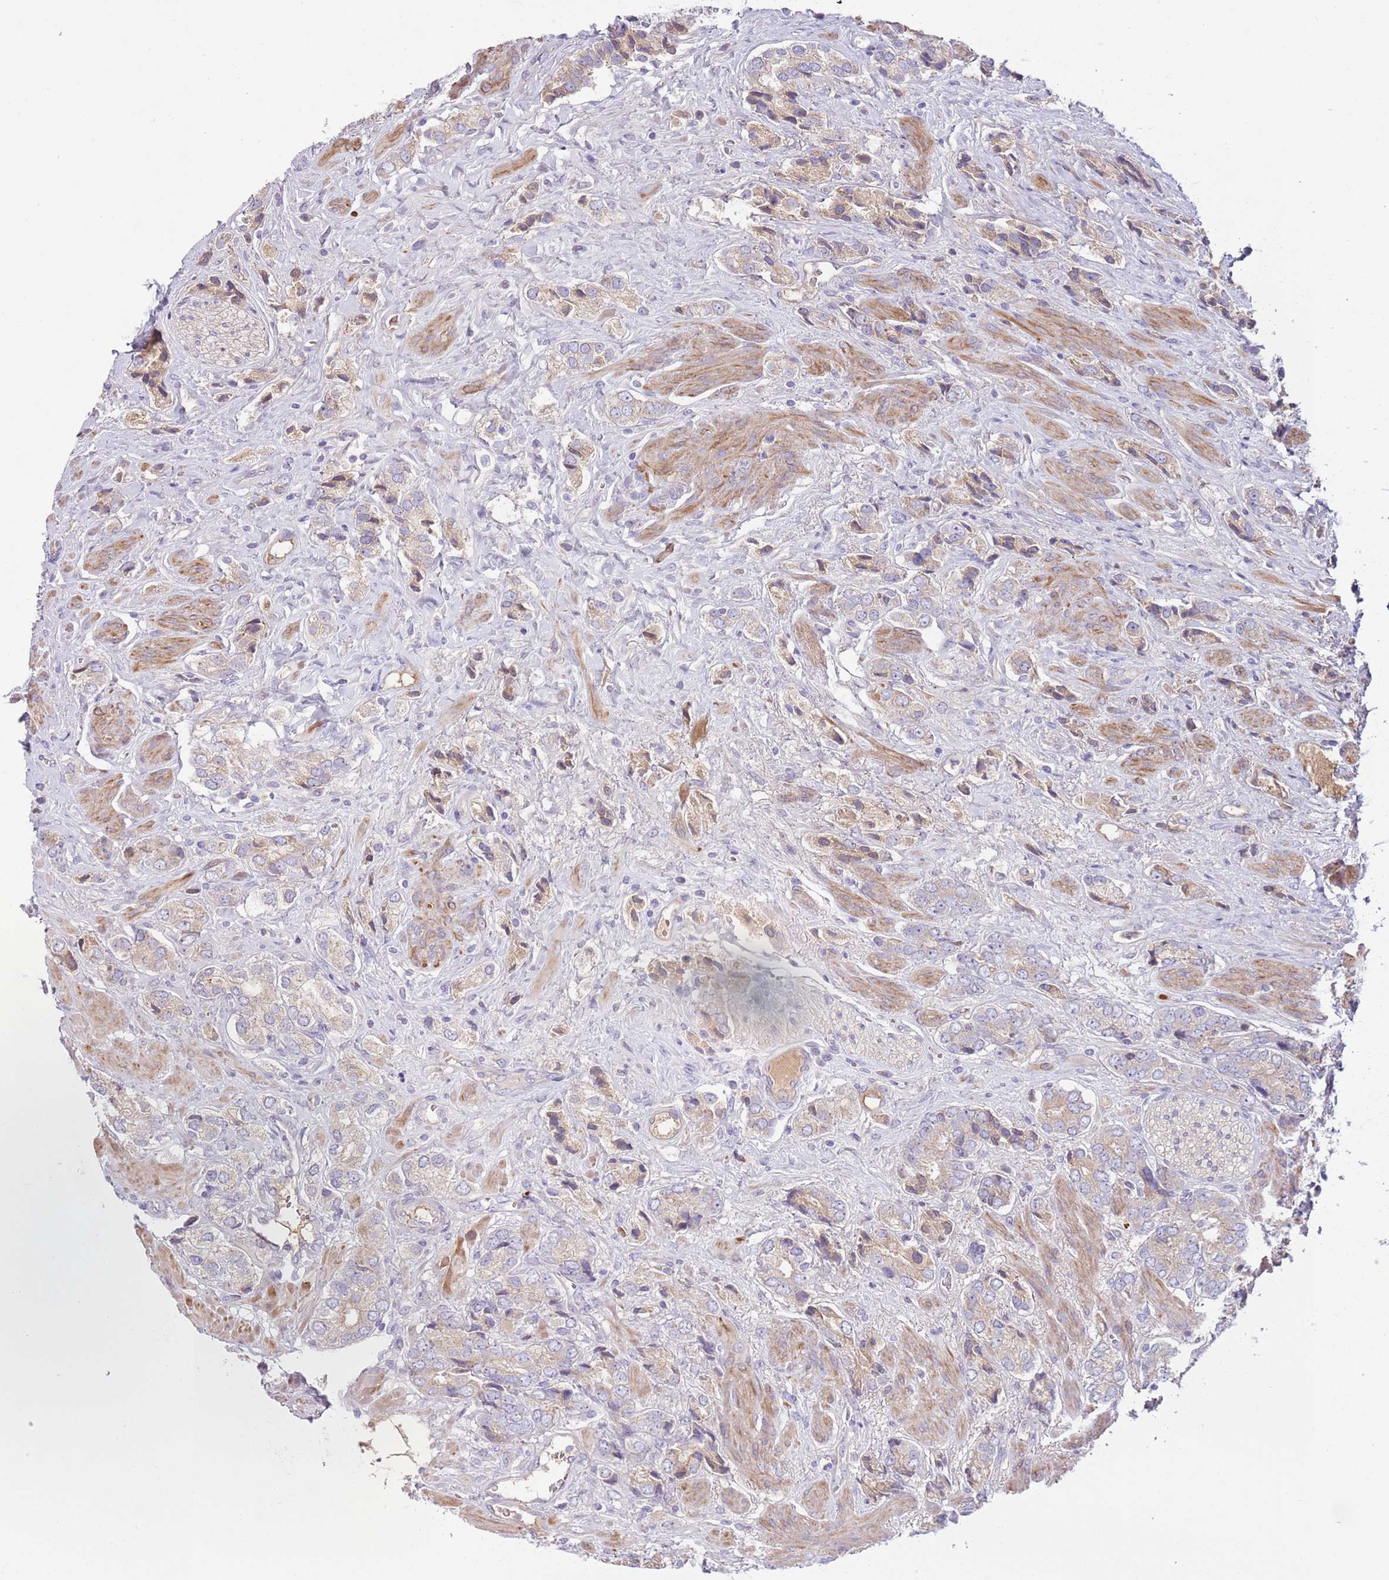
{"staining": {"intensity": "weak", "quantity": ">75%", "location": "cytoplasmic/membranous"}, "tissue": "prostate cancer", "cell_type": "Tumor cells", "image_type": "cancer", "snomed": [{"axis": "morphology", "description": "Adenocarcinoma, High grade"}, {"axis": "topography", "description": "Prostate and seminal vesicle, NOS"}], "caption": "The histopathology image displays staining of prostate cancer (adenocarcinoma (high-grade)), revealing weak cytoplasmic/membranous protein staining (brown color) within tumor cells.", "gene": "CFH", "patient": {"sex": "male", "age": 64}}